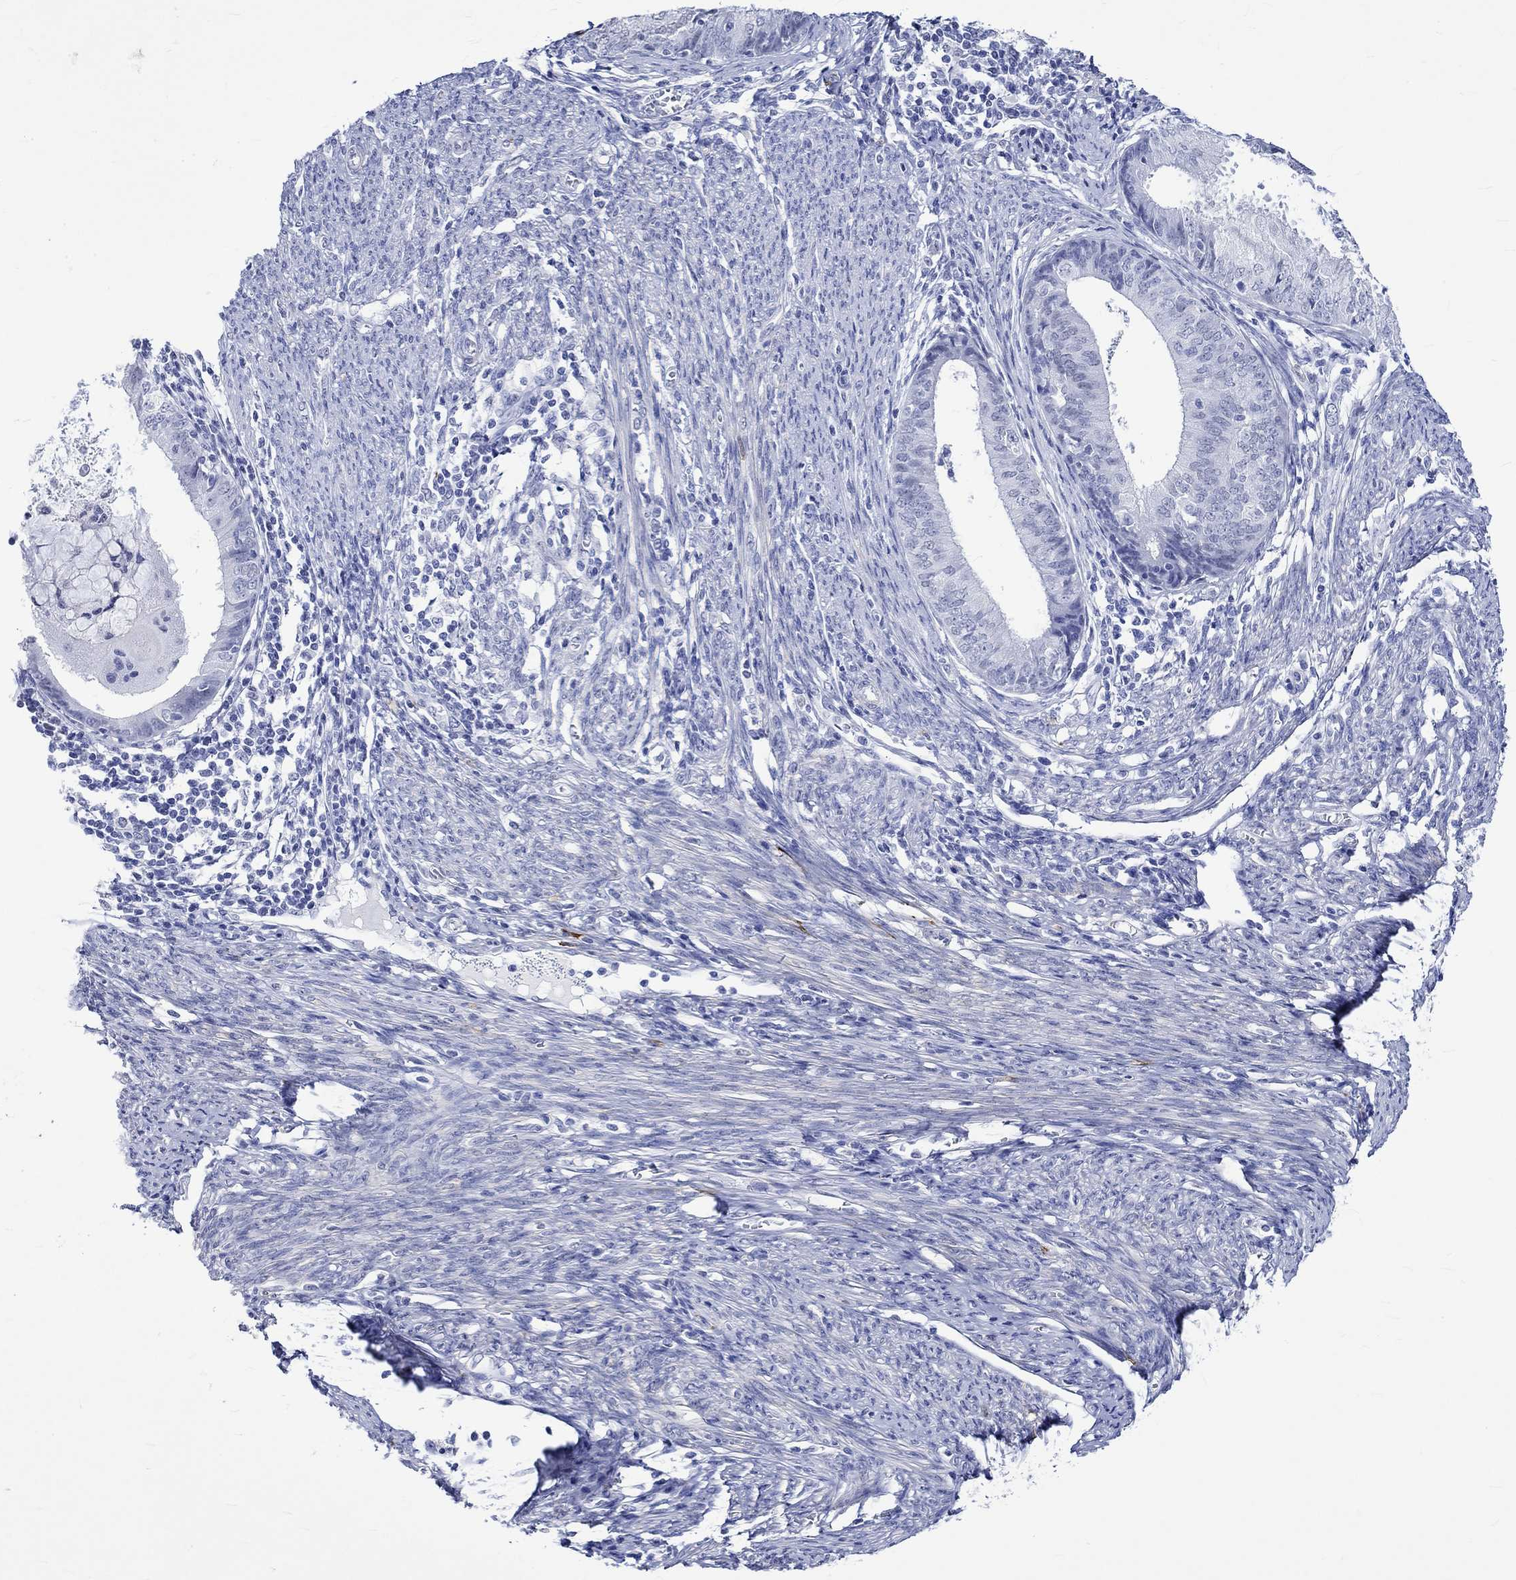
{"staining": {"intensity": "negative", "quantity": "none", "location": "none"}, "tissue": "endometrial cancer", "cell_type": "Tumor cells", "image_type": "cancer", "snomed": [{"axis": "morphology", "description": "Adenocarcinoma, NOS"}, {"axis": "topography", "description": "Endometrium"}], "caption": "Adenocarcinoma (endometrial) was stained to show a protein in brown. There is no significant expression in tumor cells. (Stains: DAB IHC with hematoxylin counter stain, Microscopy: brightfield microscopy at high magnification).", "gene": "CRYAB", "patient": {"sex": "female", "age": 57}}